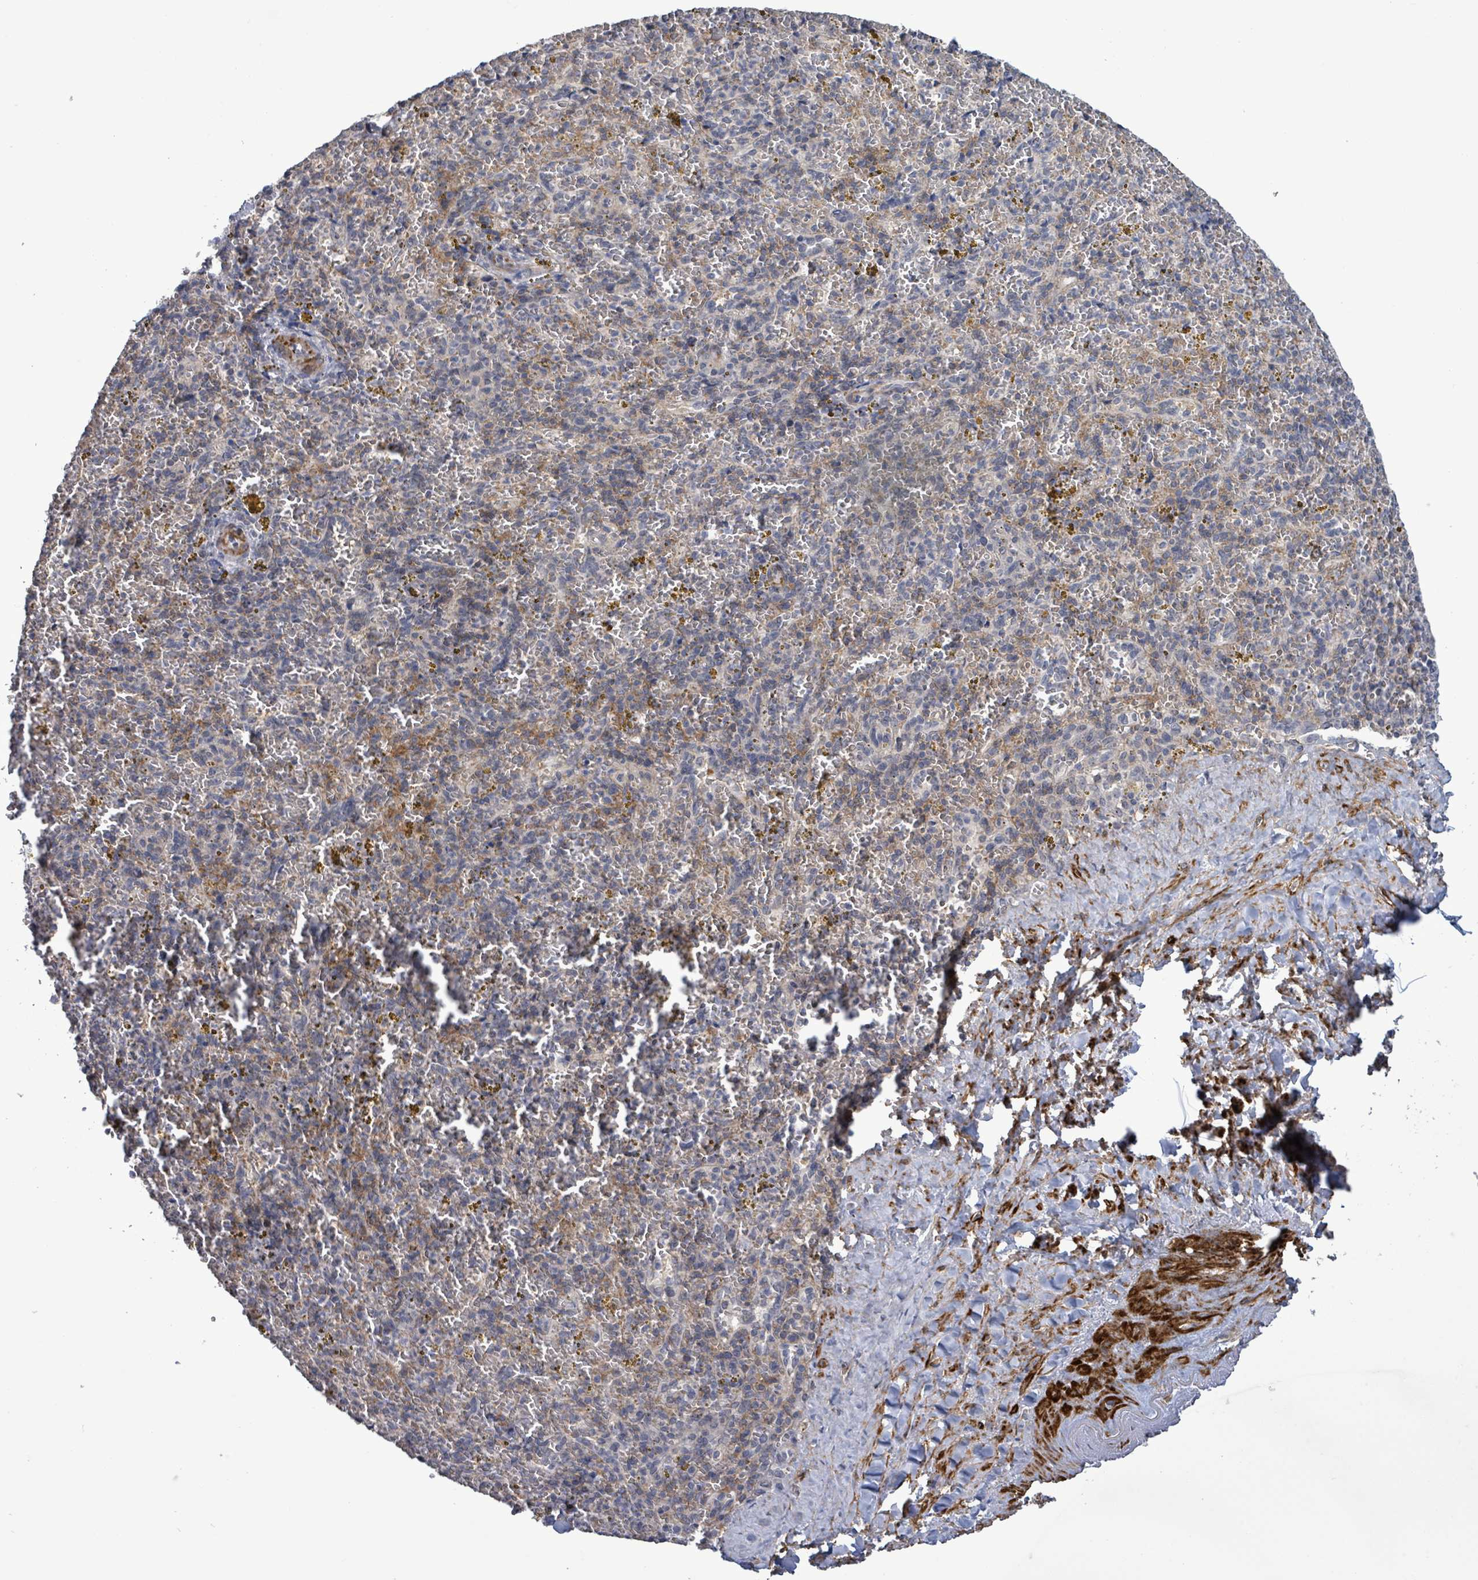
{"staining": {"intensity": "negative", "quantity": "none", "location": "none"}, "tissue": "spleen", "cell_type": "Cells in red pulp", "image_type": "normal", "snomed": [{"axis": "morphology", "description": "Normal tissue, NOS"}, {"axis": "topography", "description": "Spleen"}], "caption": "A micrograph of spleen stained for a protein demonstrates no brown staining in cells in red pulp. The staining is performed using DAB brown chromogen with nuclei counter-stained in using hematoxylin.", "gene": "AMMECR1", "patient": {"sex": "male", "age": 57}}